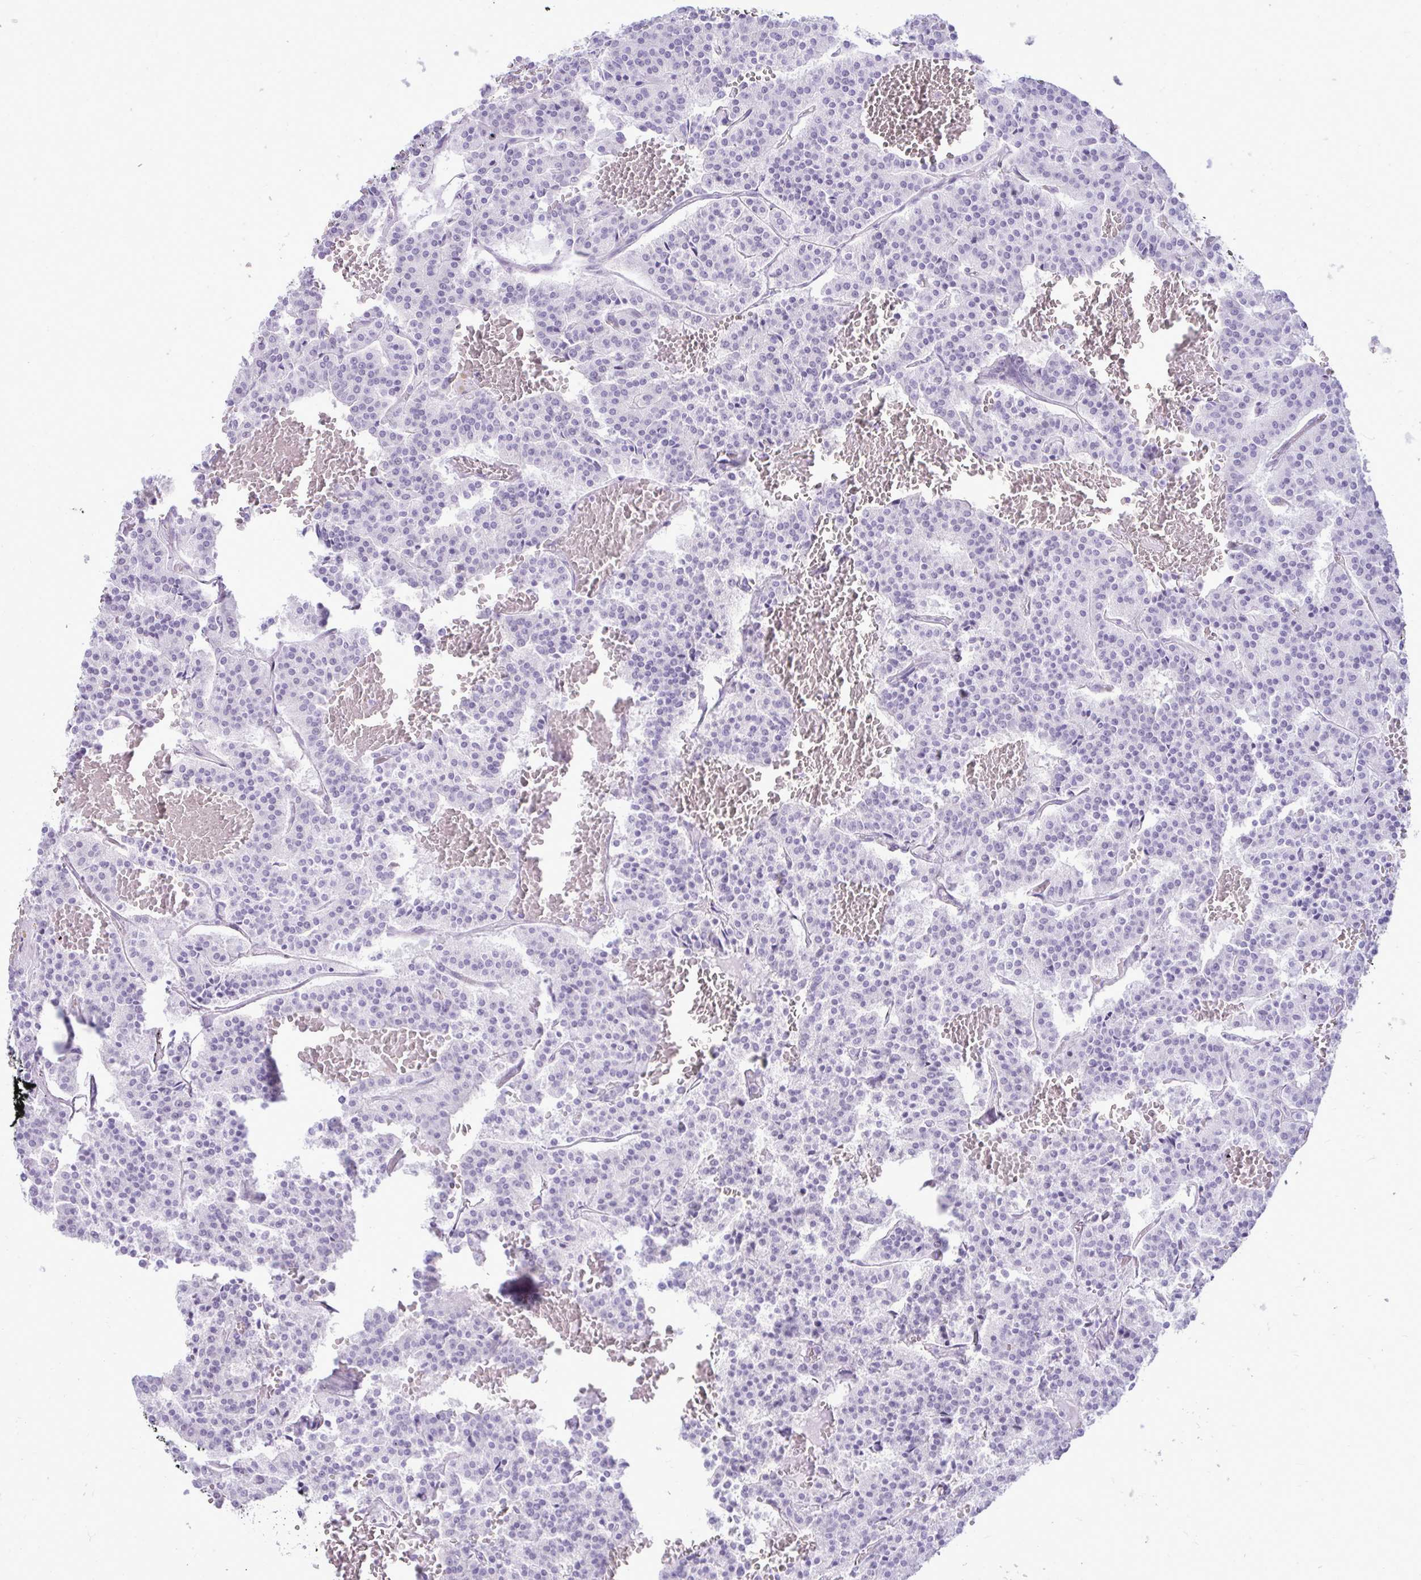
{"staining": {"intensity": "negative", "quantity": "none", "location": "none"}, "tissue": "carcinoid", "cell_type": "Tumor cells", "image_type": "cancer", "snomed": [{"axis": "morphology", "description": "Carcinoid, malignant, NOS"}, {"axis": "topography", "description": "Lung"}], "caption": "Immunohistochemistry (IHC) of malignant carcinoid shows no staining in tumor cells.", "gene": "PRM2", "patient": {"sex": "male", "age": 70}}